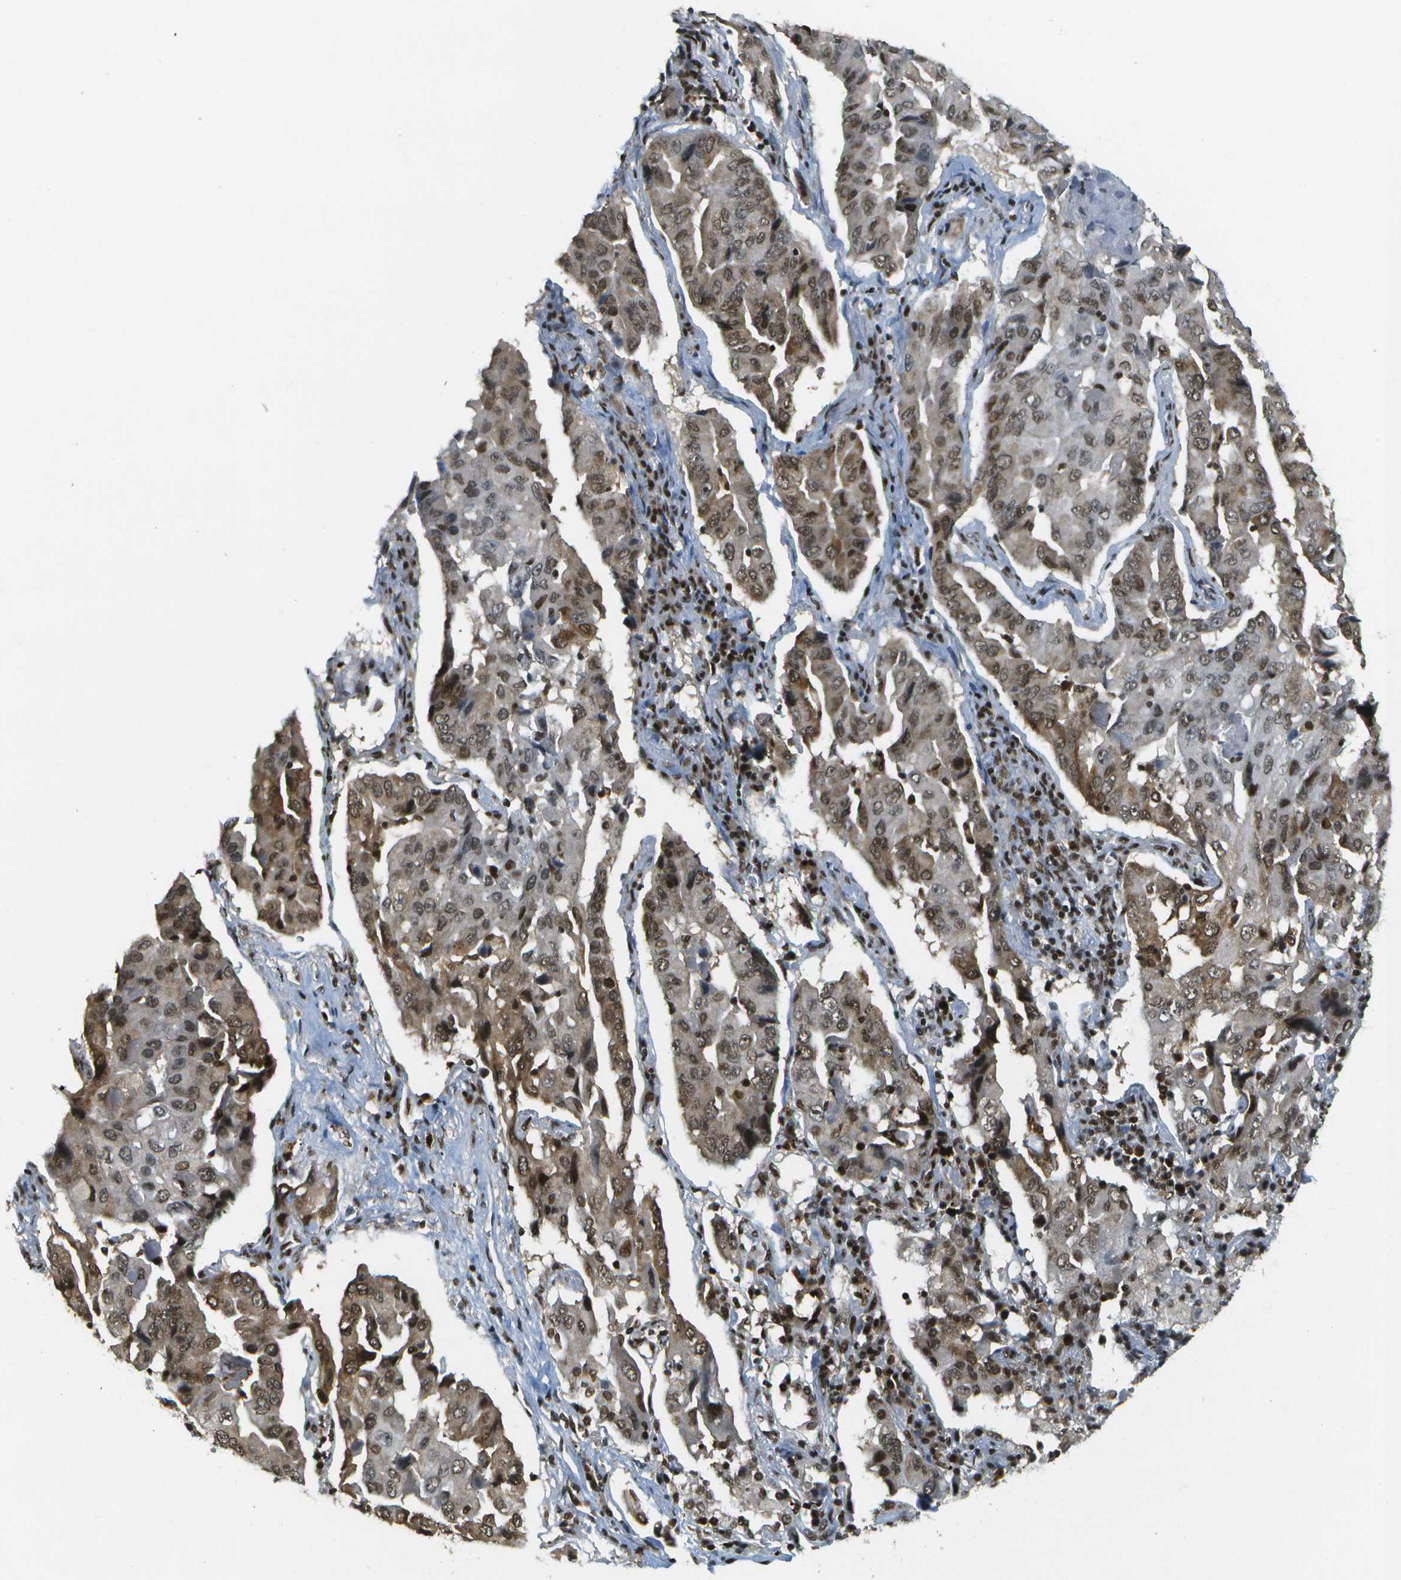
{"staining": {"intensity": "moderate", "quantity": ">75%", "location": "cytoplasmic/membranous,nuclear"}, "tissue": "lung cancer", "cell_type": "Tumor cells", "image_type": "cancer", "snomed": [{"axis": "morphology", "description": "Adenocarcinoma, NOS"}, {"axis": "topography", "description": "Lung"}], "caption": "Immunohistochemical staining of human adenocarcinoma (lung) reveals moderate cytoplasmic/membranous and nuclear protein staining in about >75% of tumor cells.", "gene": "IRF7", "patient": {"sex": "female", "age": 65}}